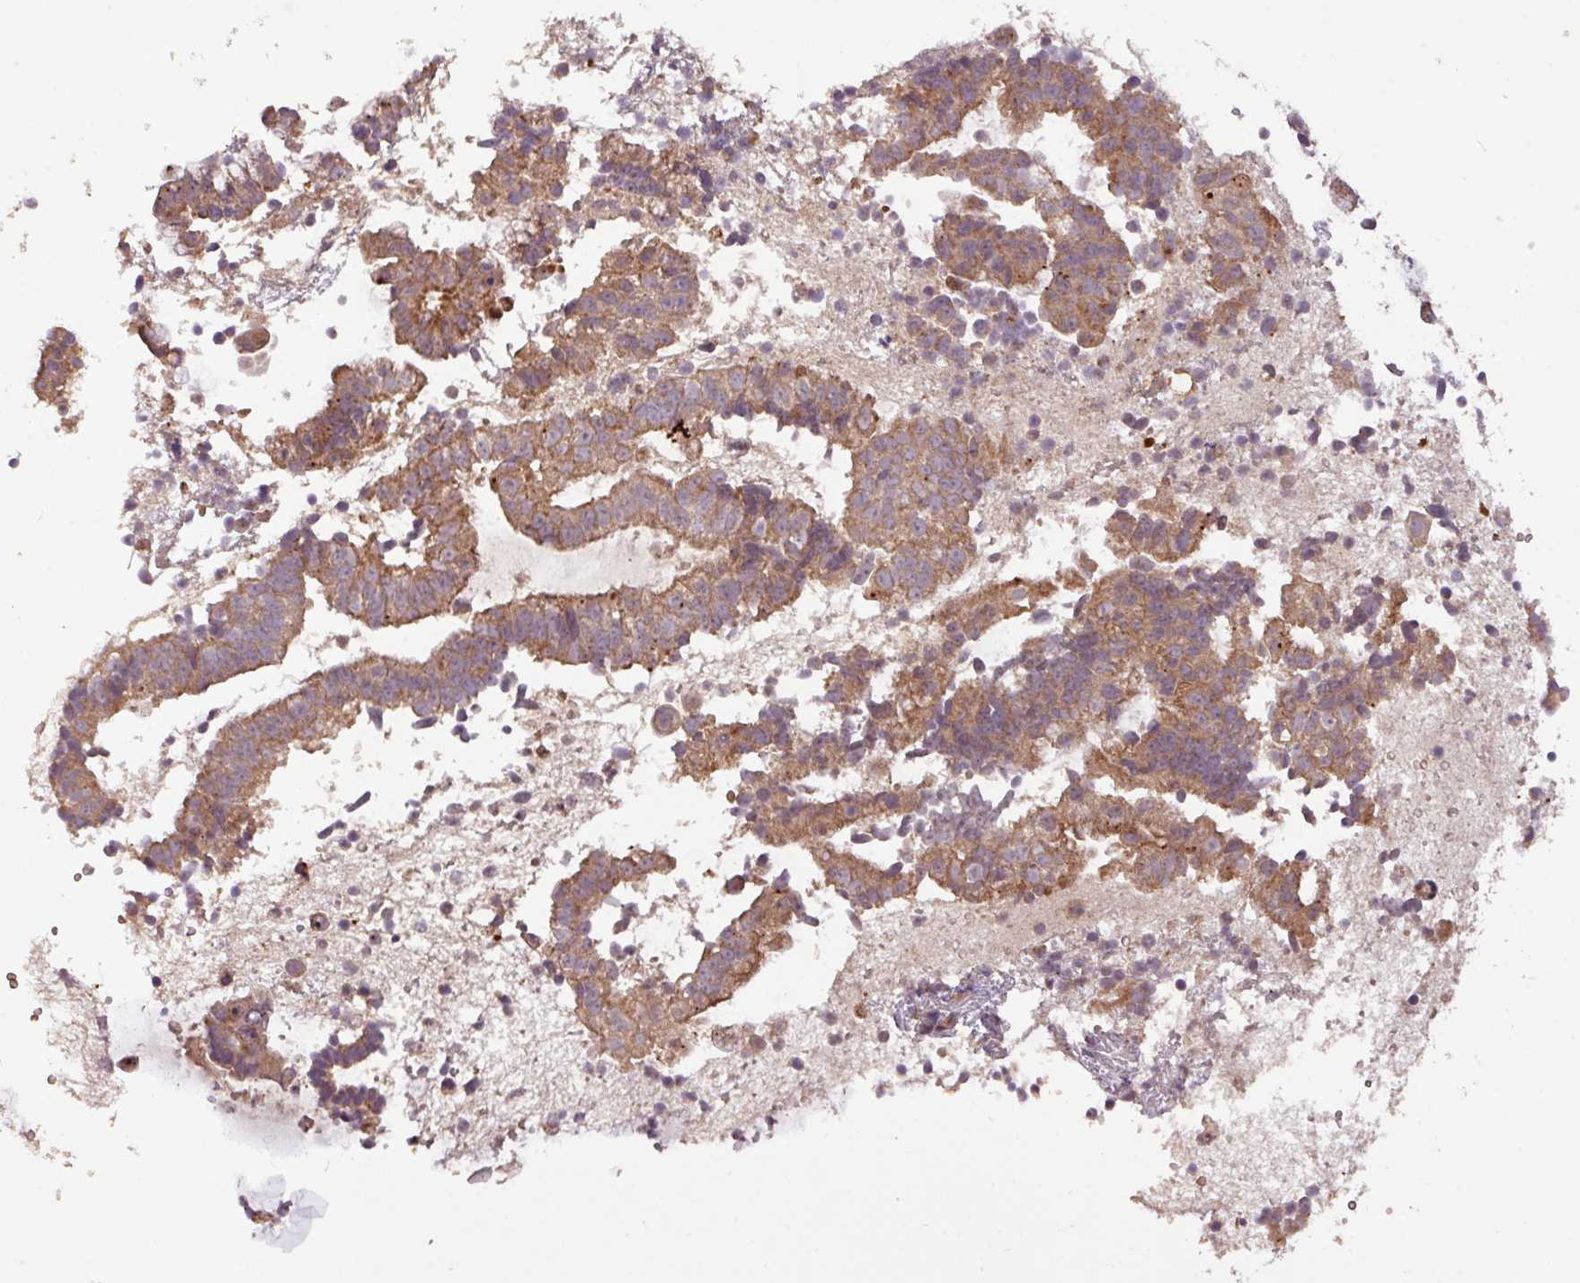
{"staining": {"intensity": "moderate", "quantity": ">75%", "location": "cytoplasmic/membranous"}, "tissue": "endometrial cancer", "cell_type": "Tumor cells", "image_type": "cancer", "snomed": [{"axis": "morphology", "description": "Adenocarcinoma, NOS"}, {"axis": "topography", "description": "Endometrium"}], "caption": "Immunohistochemical staining of endometrial cancer (adenocarcinoma) displays moderate cytoplasmic/membranous protein expression in about >75% of tumor cells.", "gene": "YPEL3", "patient": {"sex": "female", "age": 76}}